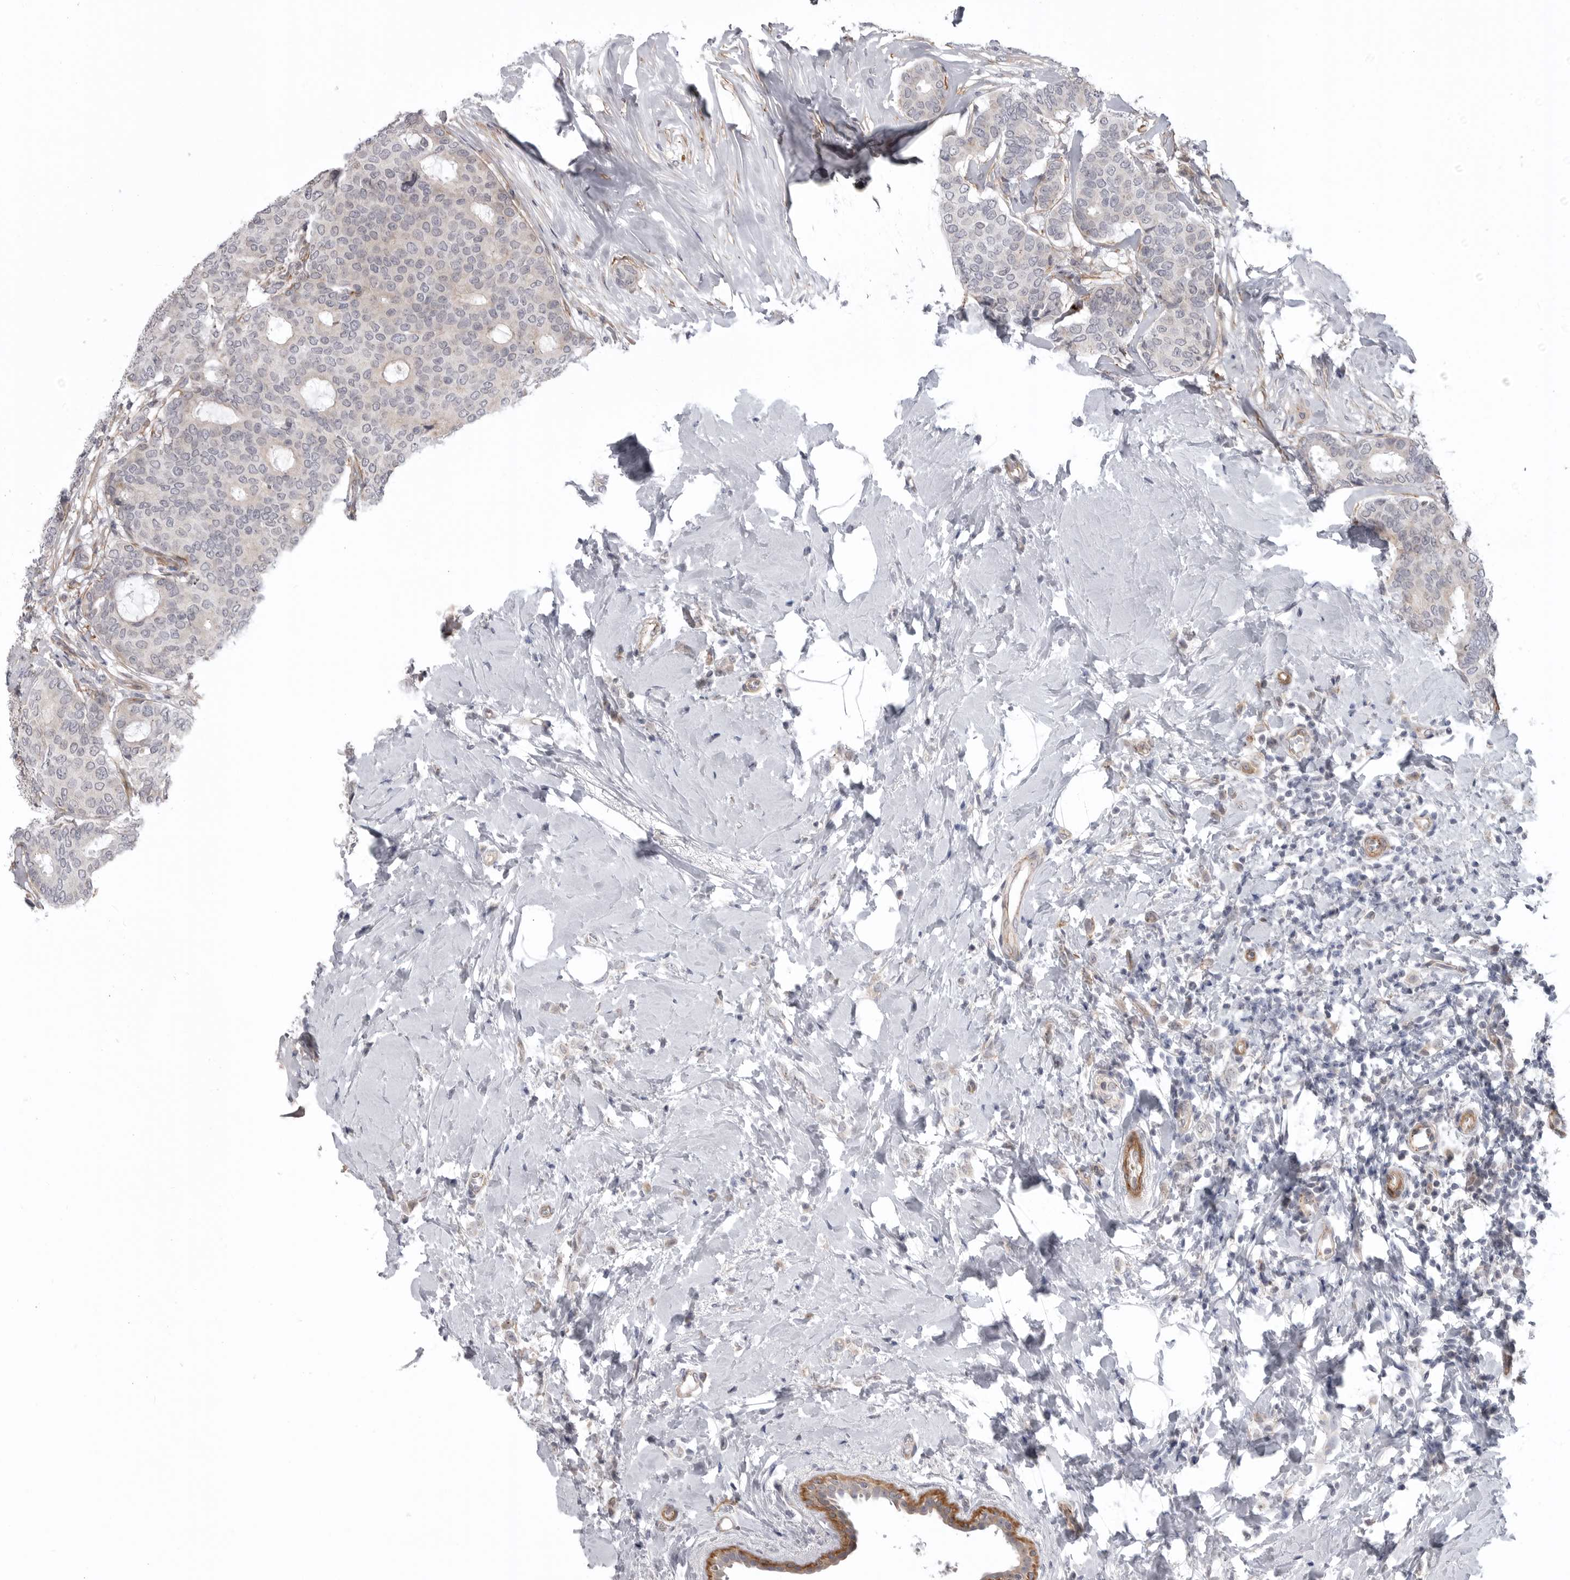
{"staining": {"intensity": "weak", "quantity": "<25%", "location": "cytoplasmic/membranous"}, "tissue": "breast cancer", "cell_type": "Tumor cells", "image_type": "cancer", "snomed": [{"axis": "morphology", "description": "Lobular carcinoma"}, {"axis": "topography", "description": "Breast"}], "caption": "Tumor cells show no significant protein positivity in breast cancer (lobular carcinoma). (DAB immunohistochemistry, high magnification).", "gene": "SCP2", "patient": {"sex": "female", "age": 47}}